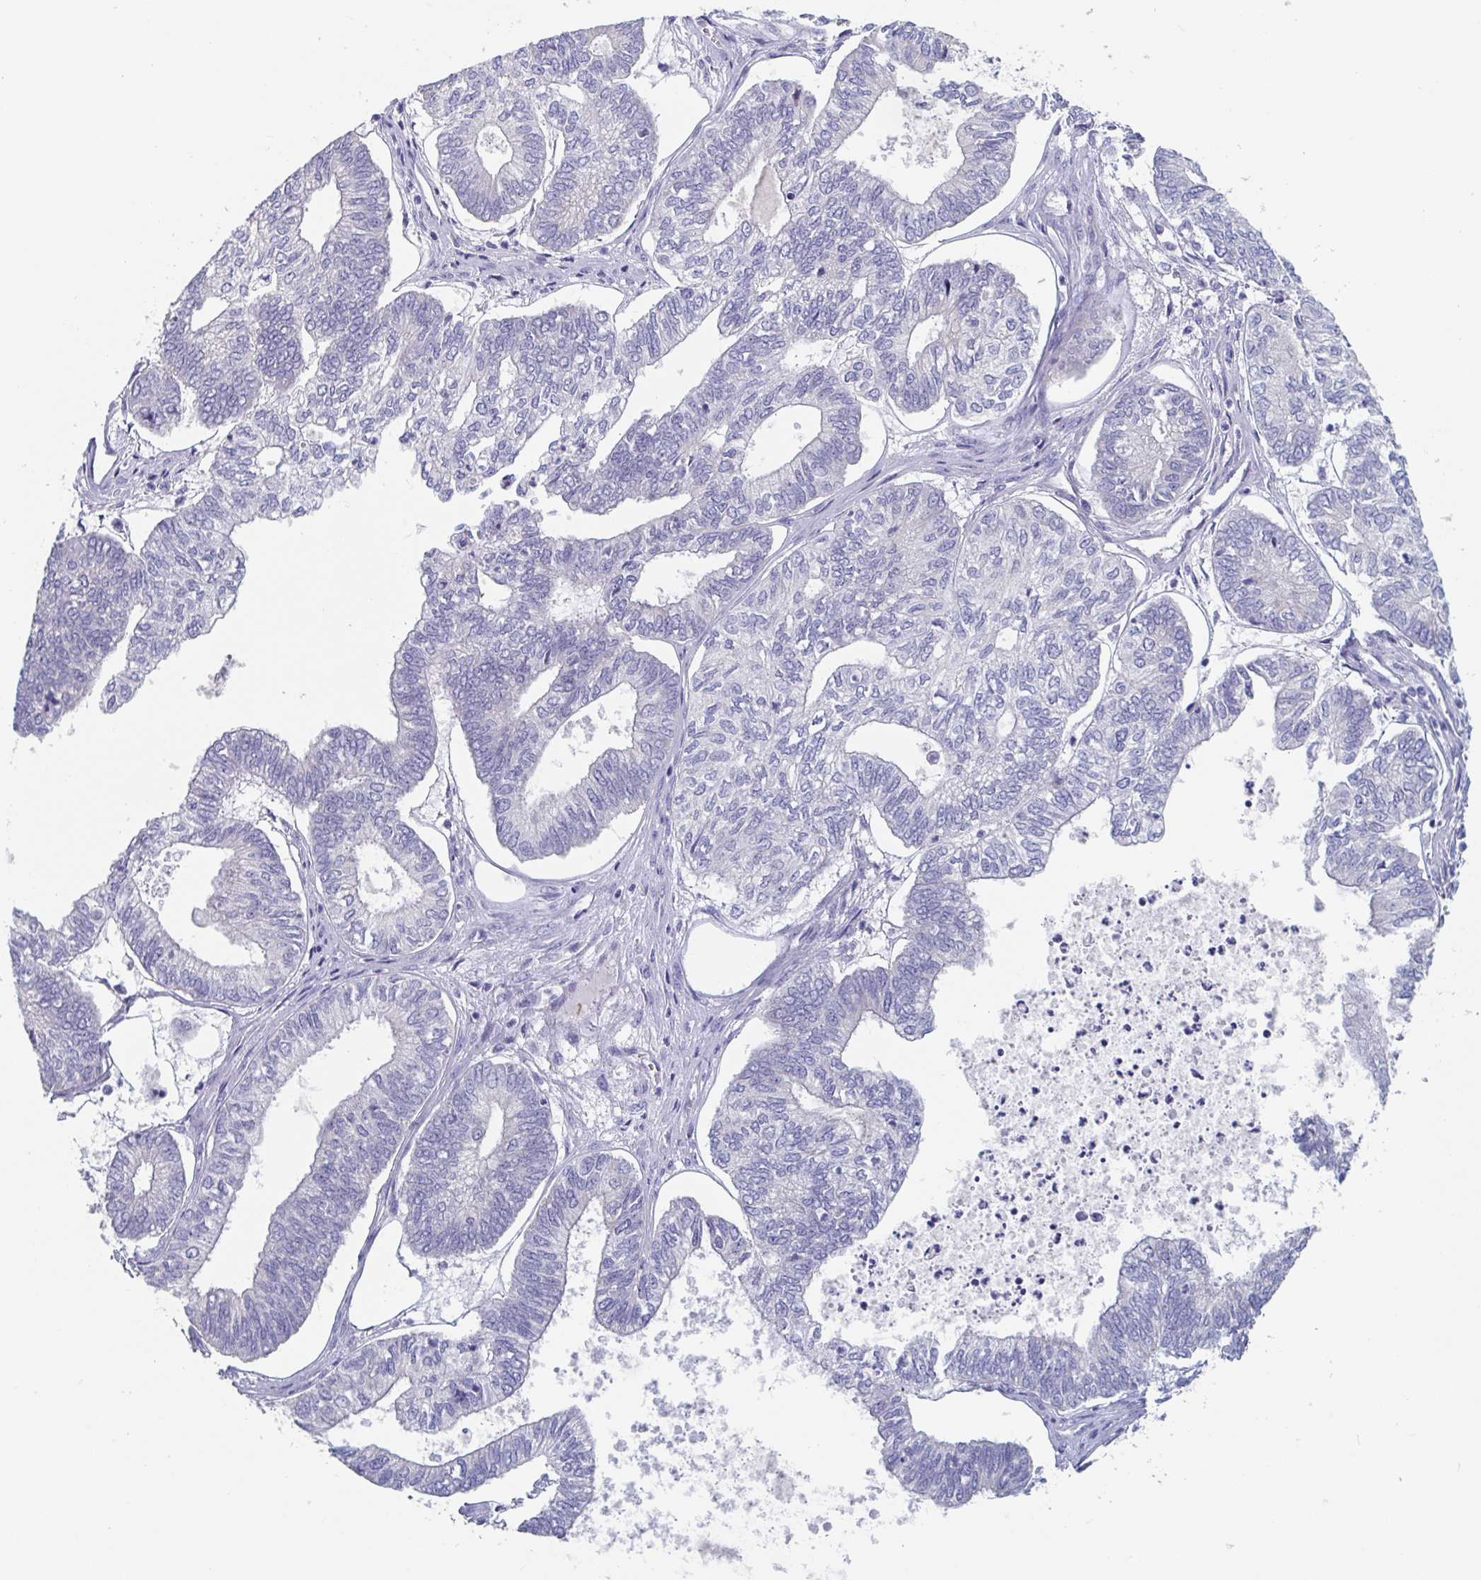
{"staining": {"intensity": "negative", "quantity": "none", "location": "none"}, "tissue": "ovarian cancer", "cell_type": "Tumor cells", "image_type": "cancer", "snomed": [{"axis": "morphology", "description": "Carcinoma, endometroid"}, {"axis": "topography", "description": "Ovary"}], "caption": "Immunohistochemistry (IHC) photomicrograph of neoplastic tissue: ovarian cancer stained with DAB shows no significant protein positivity in tumor cells.", "gene": "ABHD16A", "patient": {"sex": "female", "age": 64}}